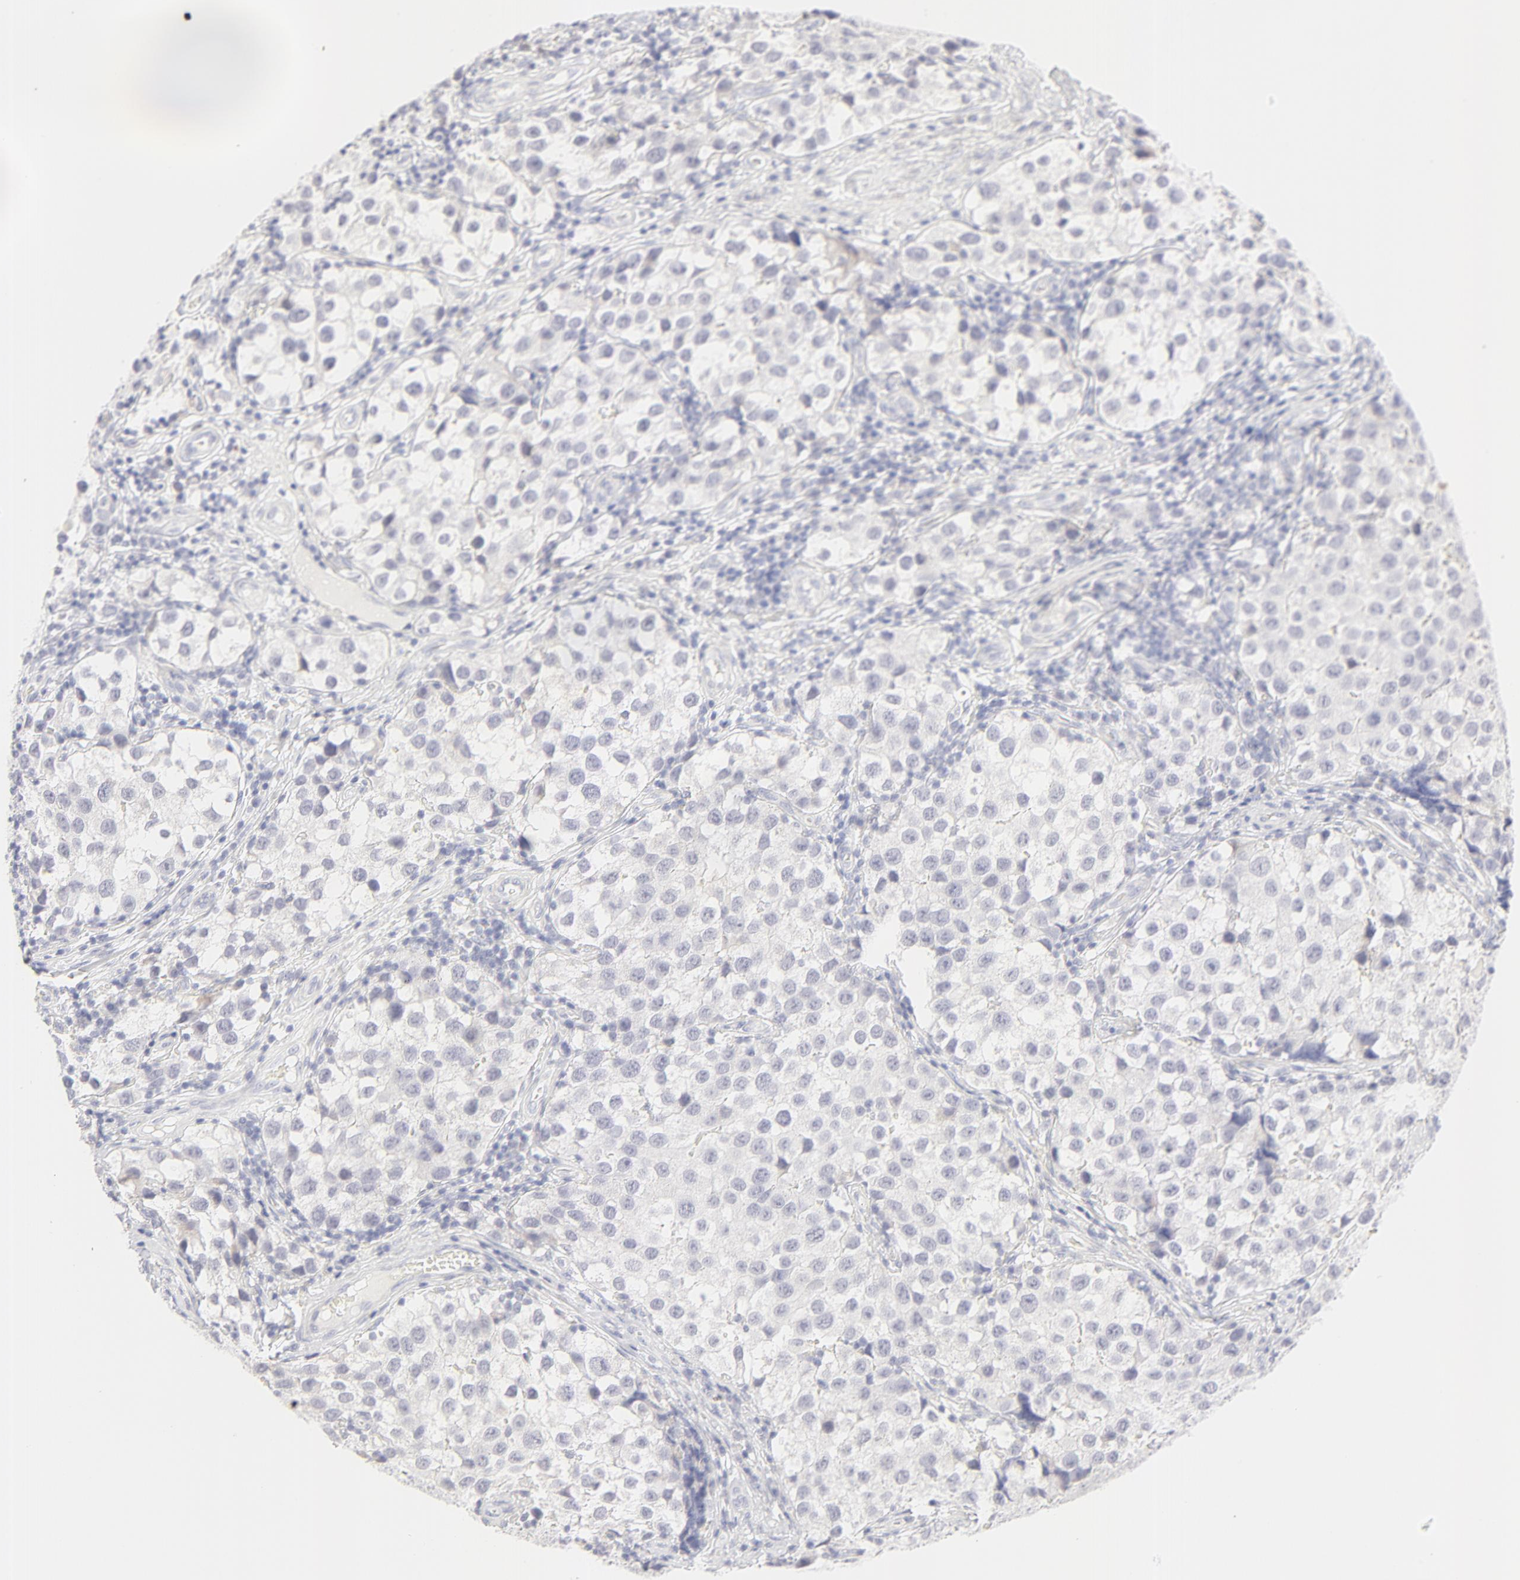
{"staining": {"intensity": "negative", "quantity": "none", "location": "none"}, "tissue": "testis cancer", "cell_type": "Tumor cells", "image_type": "cancer", "snomed": [{"axis": "morphology", "description": "Seminoma, NOS"}, {"axis": "topography", "description": "Testis"}], "caption": "This photomicrograph is of testis cancer (seminoma) stained with immunohistochemistry (IHC) to label a protein in brown with the nuclei are counter-stained blue. There is no positivity in tumor cells.", "gene": "NPNT", "patient": {"sex": "male", "age": 39}}